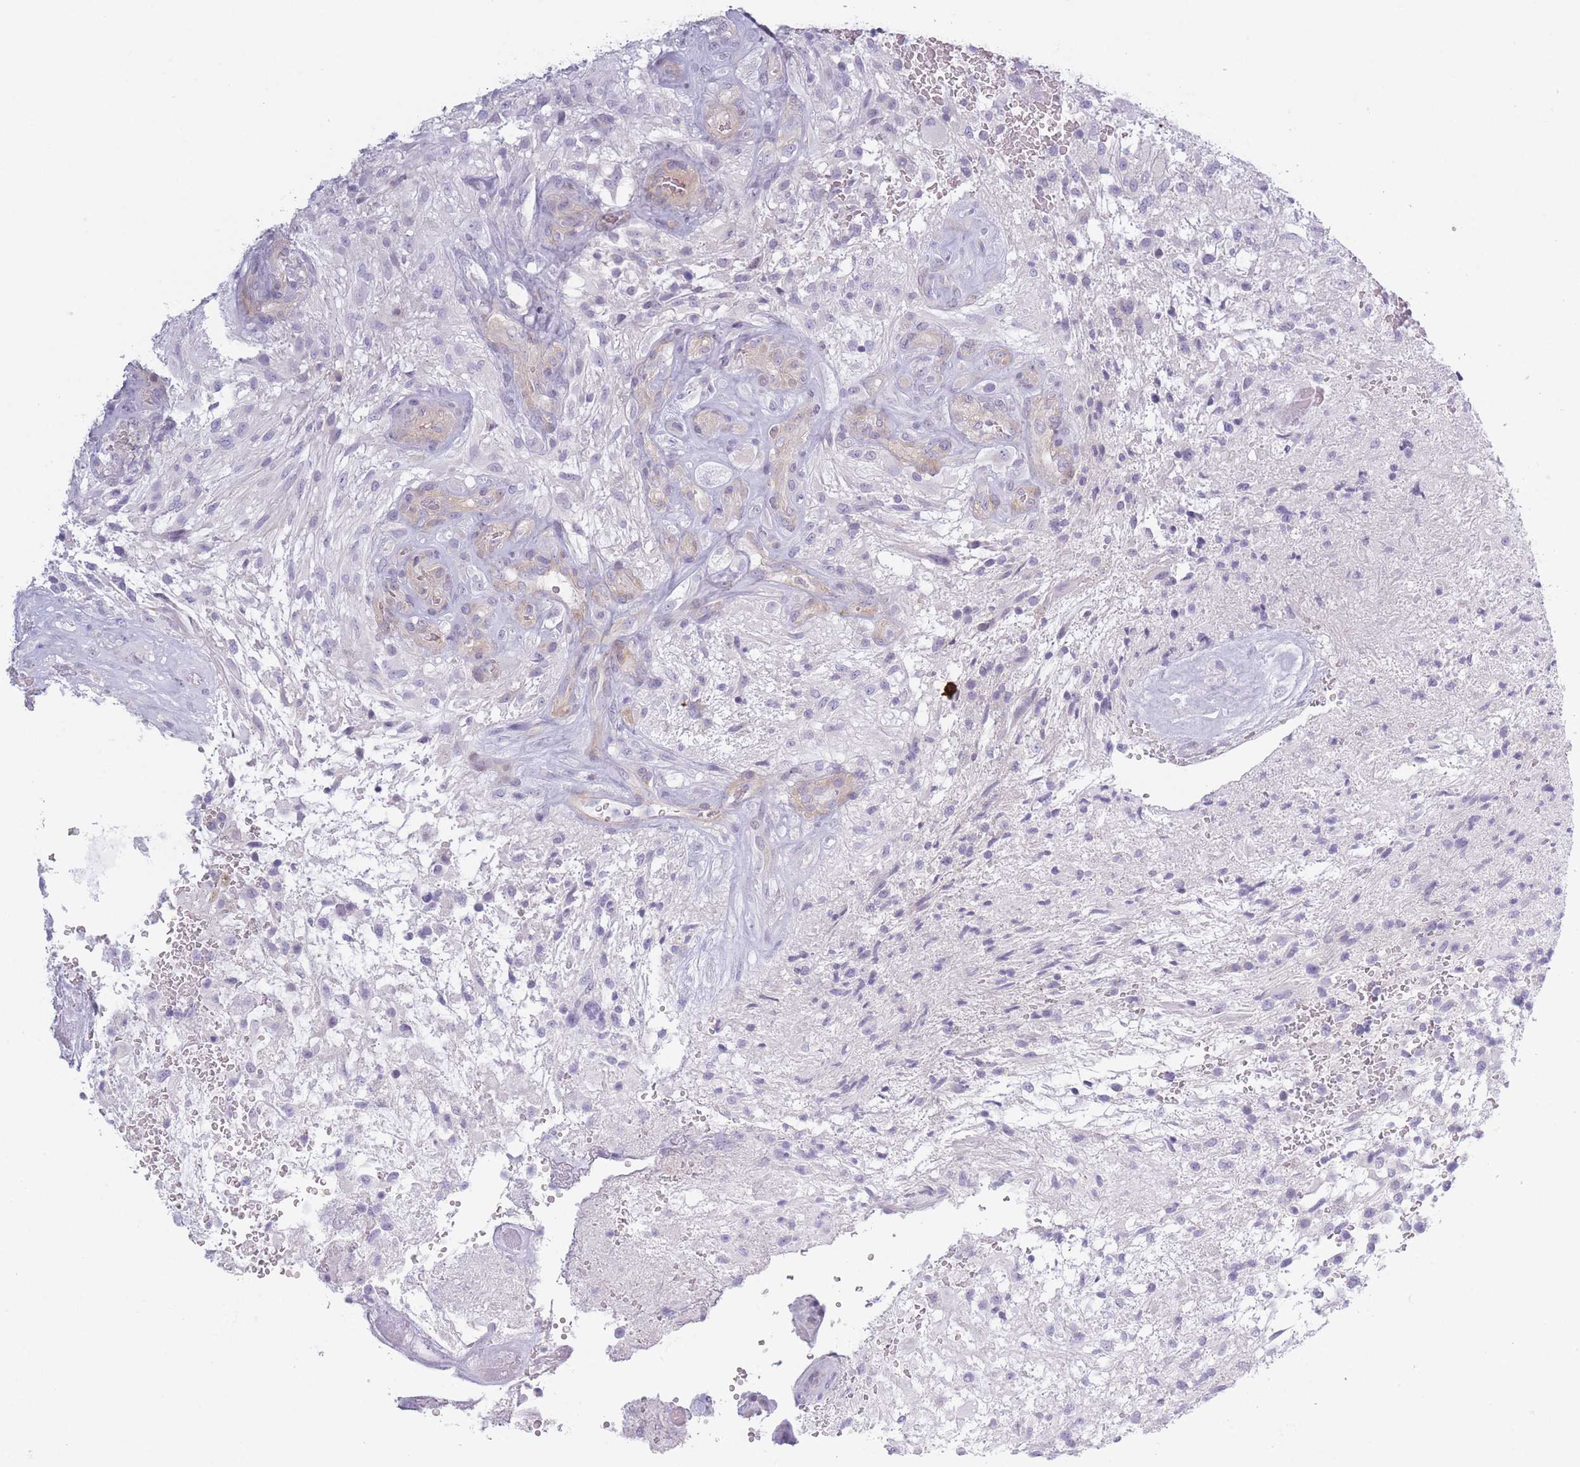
{"staining": {"intensity": "negative", "quantity": "none", "location": "none"}, "tissue": "glioma", "cell_type": "Tumor cells", "image_type": "cancer", "snomed": [{"axis": "morphology", "description": "Glioma, malignant, High grade"}, {"axis": "topography", "description": "Brain"}], "caption": "An IHC histopathology image of high-grade glioma (malignant) is shown. There is no staining in tumor cells of high-grade glioma (malignant).", "gene": "PLEKHG2", "patient": {"sex": "male", "age": 56}}